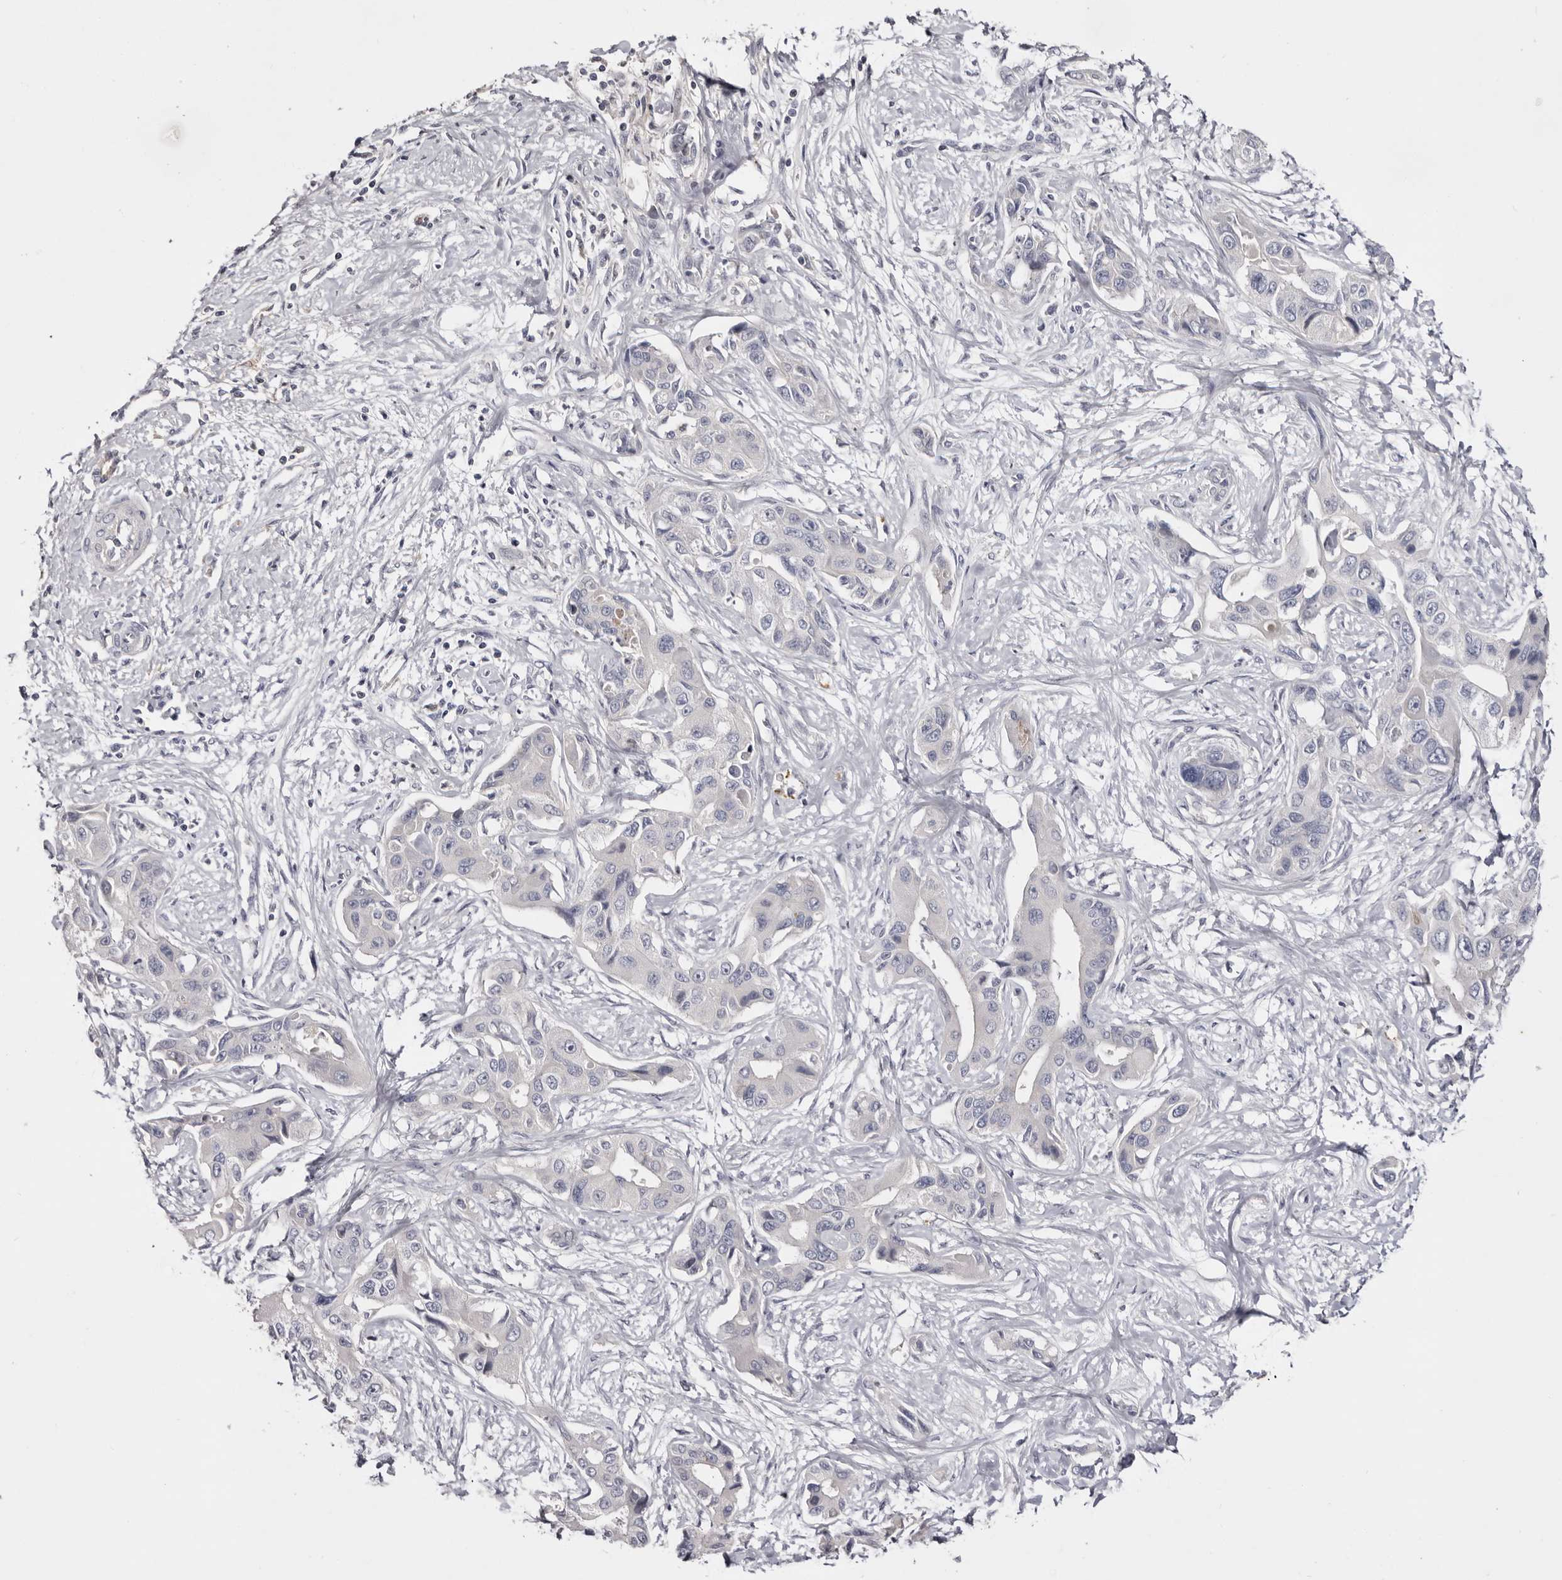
{"staining": {"intensity": "negative", "quantity": "none", "location": "none"}, "tissue": "liver cancer", "cell_type": "Tumor cells", "image_type": "cancer", "snomed": [{"axis": "morphology", "description": "Cholangiocarcinoma"}, {"axis": "topography", "description": "Liver"}], "caption": "Liver cholangiocarcinoma was stained to show a protein in brown. There is no significant positivity in tumor cells. Brightfield microscopy of immunohistochemistry stained with DAB (brown) and hematoxylin (blue), captured at high magnification.", "gene": "KLHL38", "patient": {"sex": "male", "age": 59}}